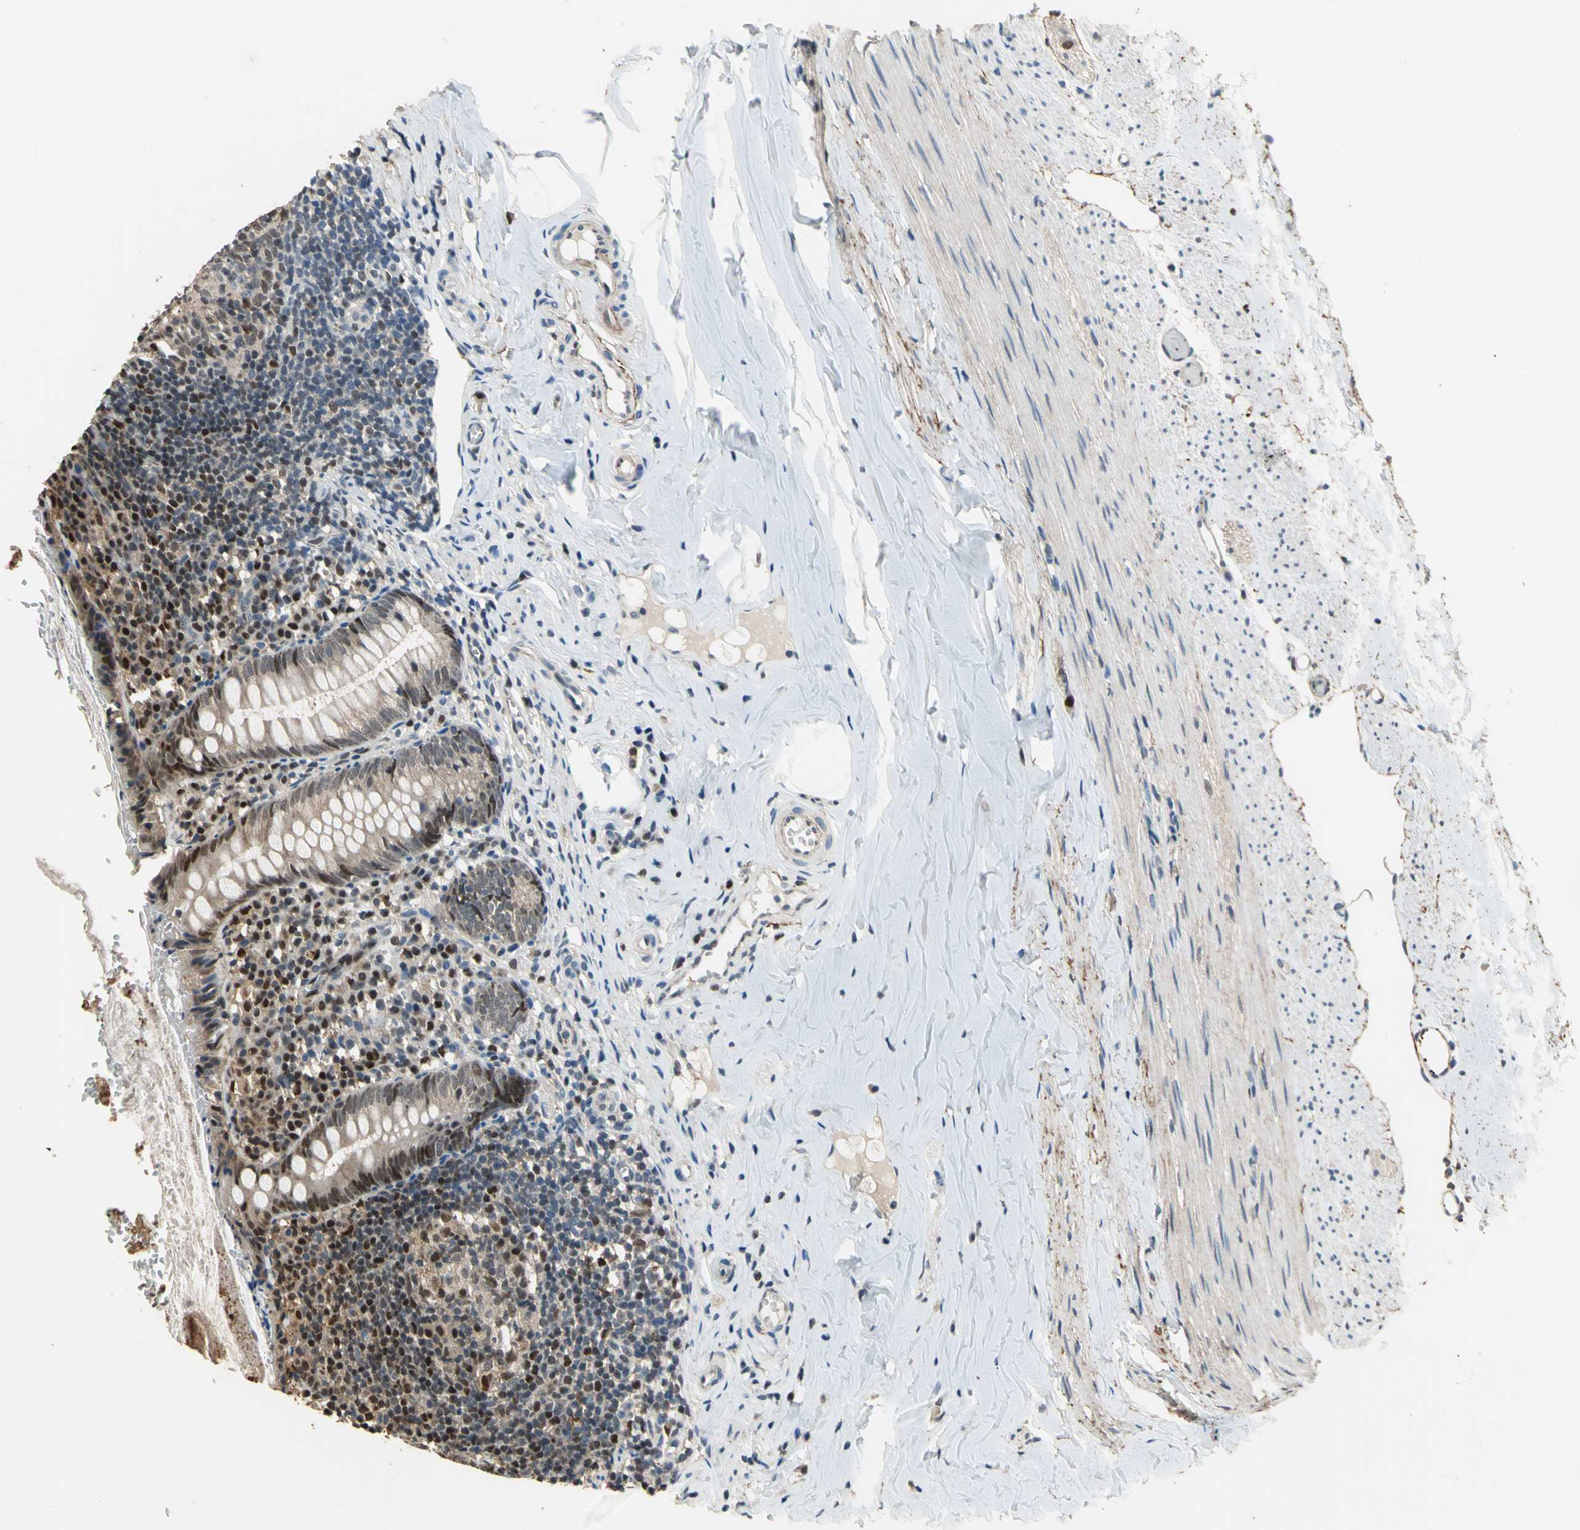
{"staining": {"intensity": "weak", "quantity": ">75%", "location": "cytoplasmic/membranous,nuclear"}, "tissue": "appendix", "cell_type": "Glandular cells", "image_type": "normal", "snomed": [{"axis": "morphology", "description": "Normal tissue, NOS"}, {"axis": "topography", "description": "Appendix"}], "caption": "IHC (DAB (3,3'-diaminobenzidine)) staining of benign appendix exhibits weak cytoplasmic/membranous,nuclear protein staining in approximately >75% of glandular cells. Nuclei are stained in blue.", "gene": "MIS18BP1", "patient": {"sex": "female", "age": 10}}